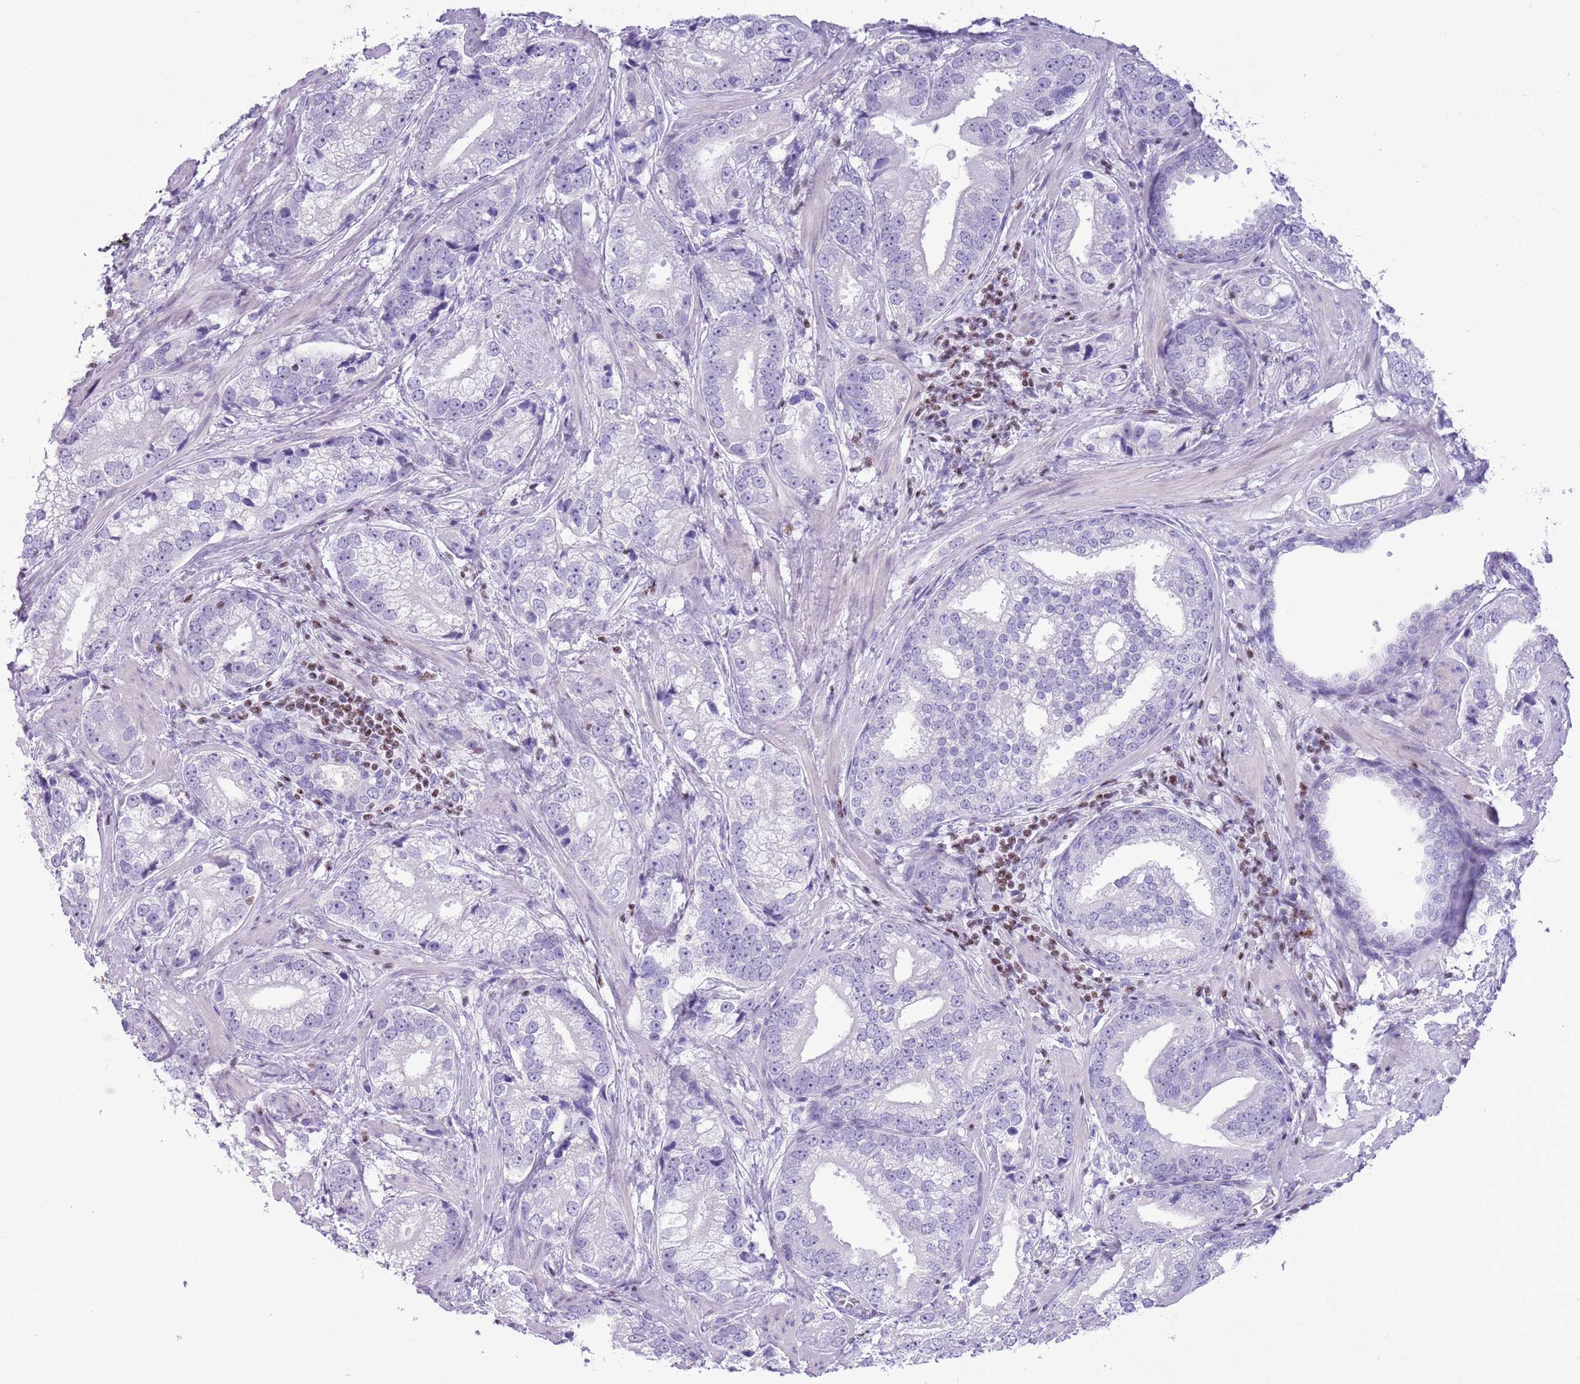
{"staining": {"intensity": "negative", "quantity": "none", "location": "none"}, "tissue": "prostate cancer", "cell_type": "Tumor cells", "image_type": "cancer", "snomed": [{"axis": "morphology", "description": "Adenocarcinoma, High grade"}, {"axis": "topography", "description": "Prostate"}], "caption": "High-grade adenocarcinoma (prostate) was stained to show a protein in brown. There is no significant positivity in tumor cells.", "gene": "BCL11B", "patient": {"sex": "male", "age": 75}}